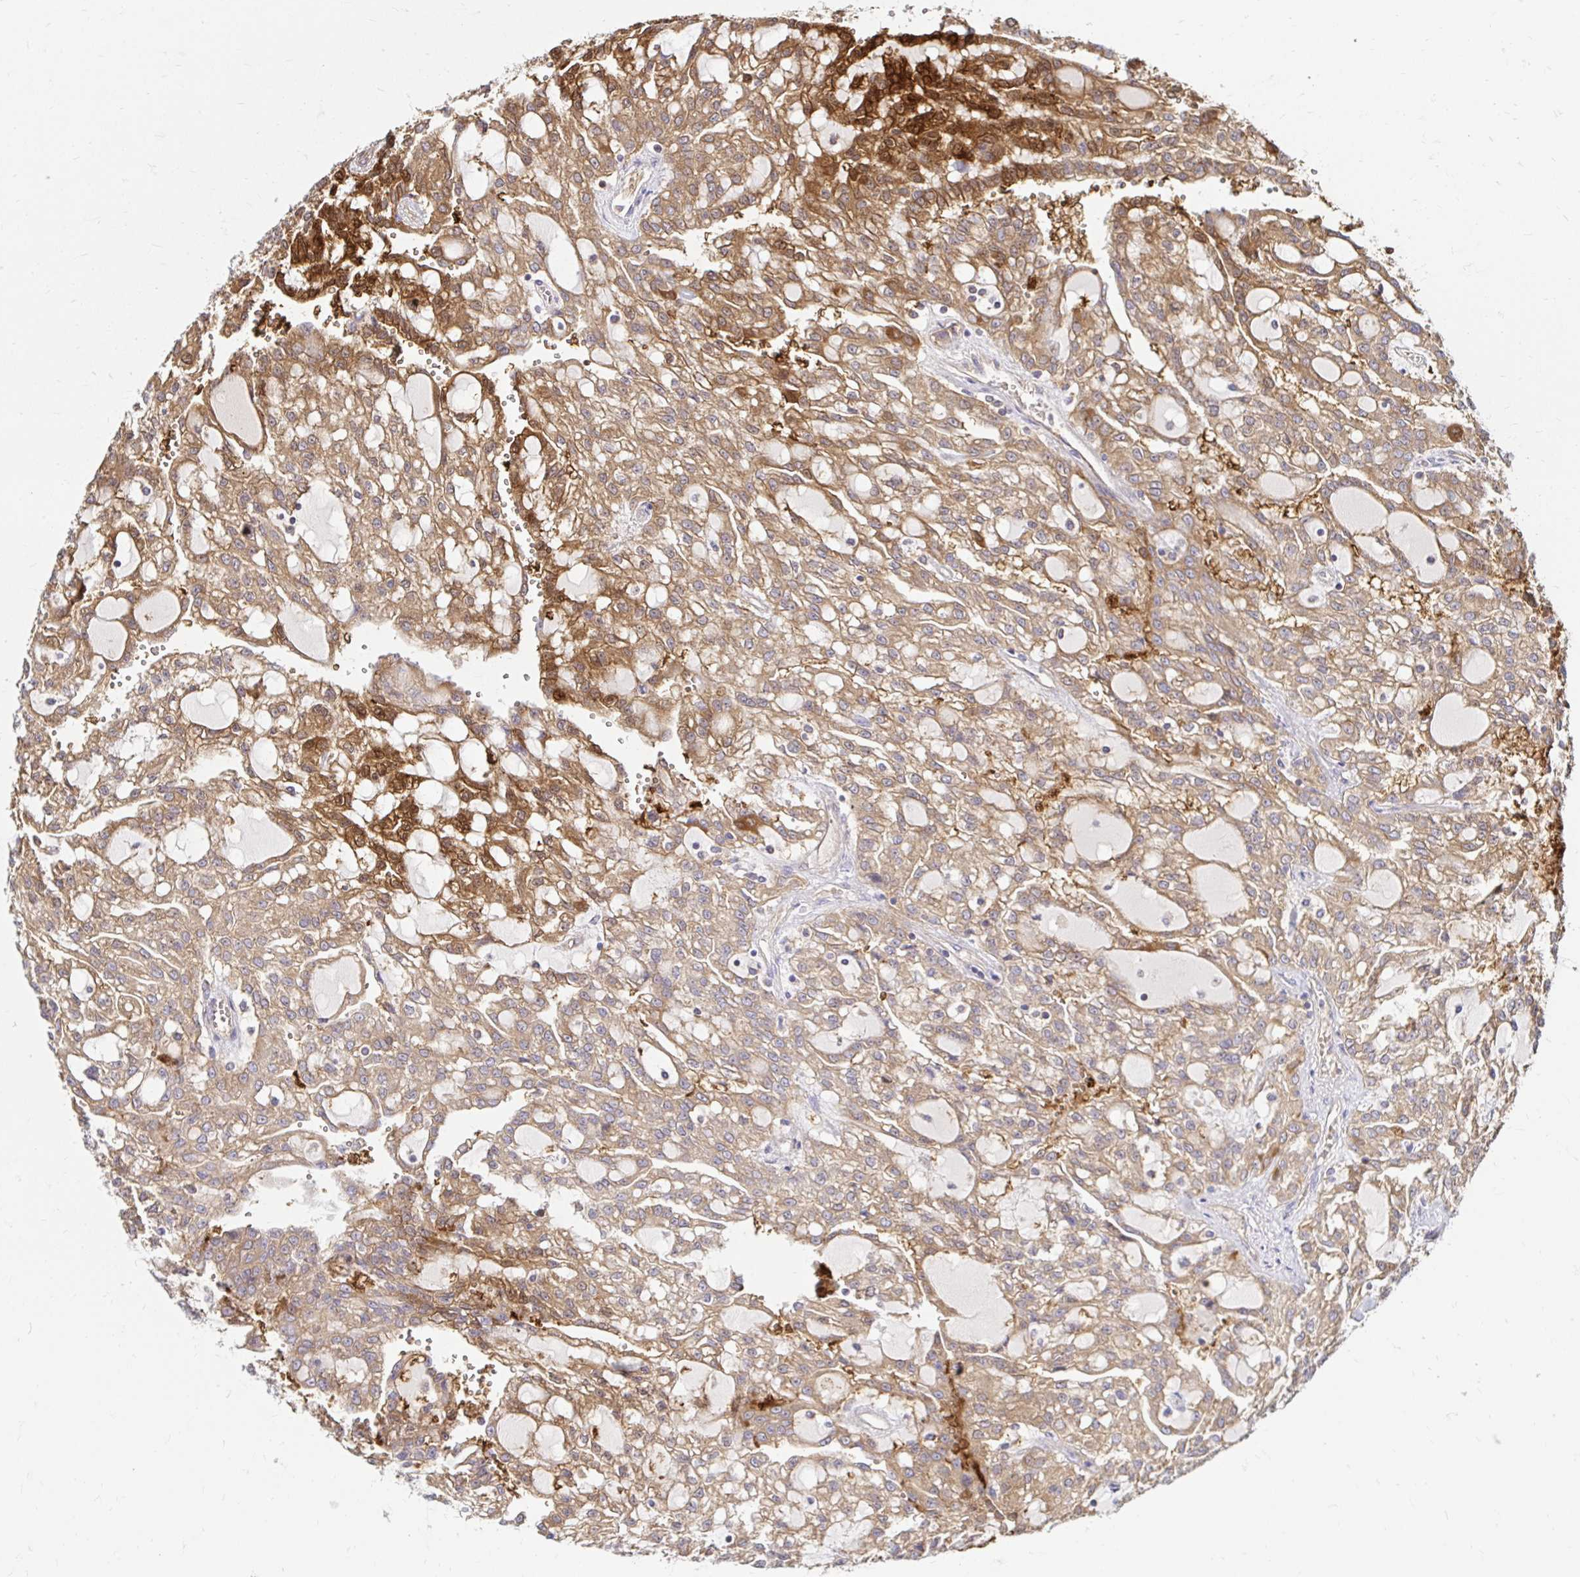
{"staining": {"intensity": "strong", "quantity": "<25%", "location": "cytoplasmic/membranous"}, "tissue": "renal cancer", "cell_type": "Tumor cells", "image_type": "cancer", "snomed": [{"axis": "morphology", "description": "Adenocarcinoma, NOS"}, {"axis": "topography", "description": "Kidney"}], "caption": "A histopathology image of human renal cancer (adenocarcinoma) stained for a protein shows strong cytoplasmic/membranous brown staining in tumor cells.", "gene": "ITGA2", "patient": {"sex": "male", "age": 63}}